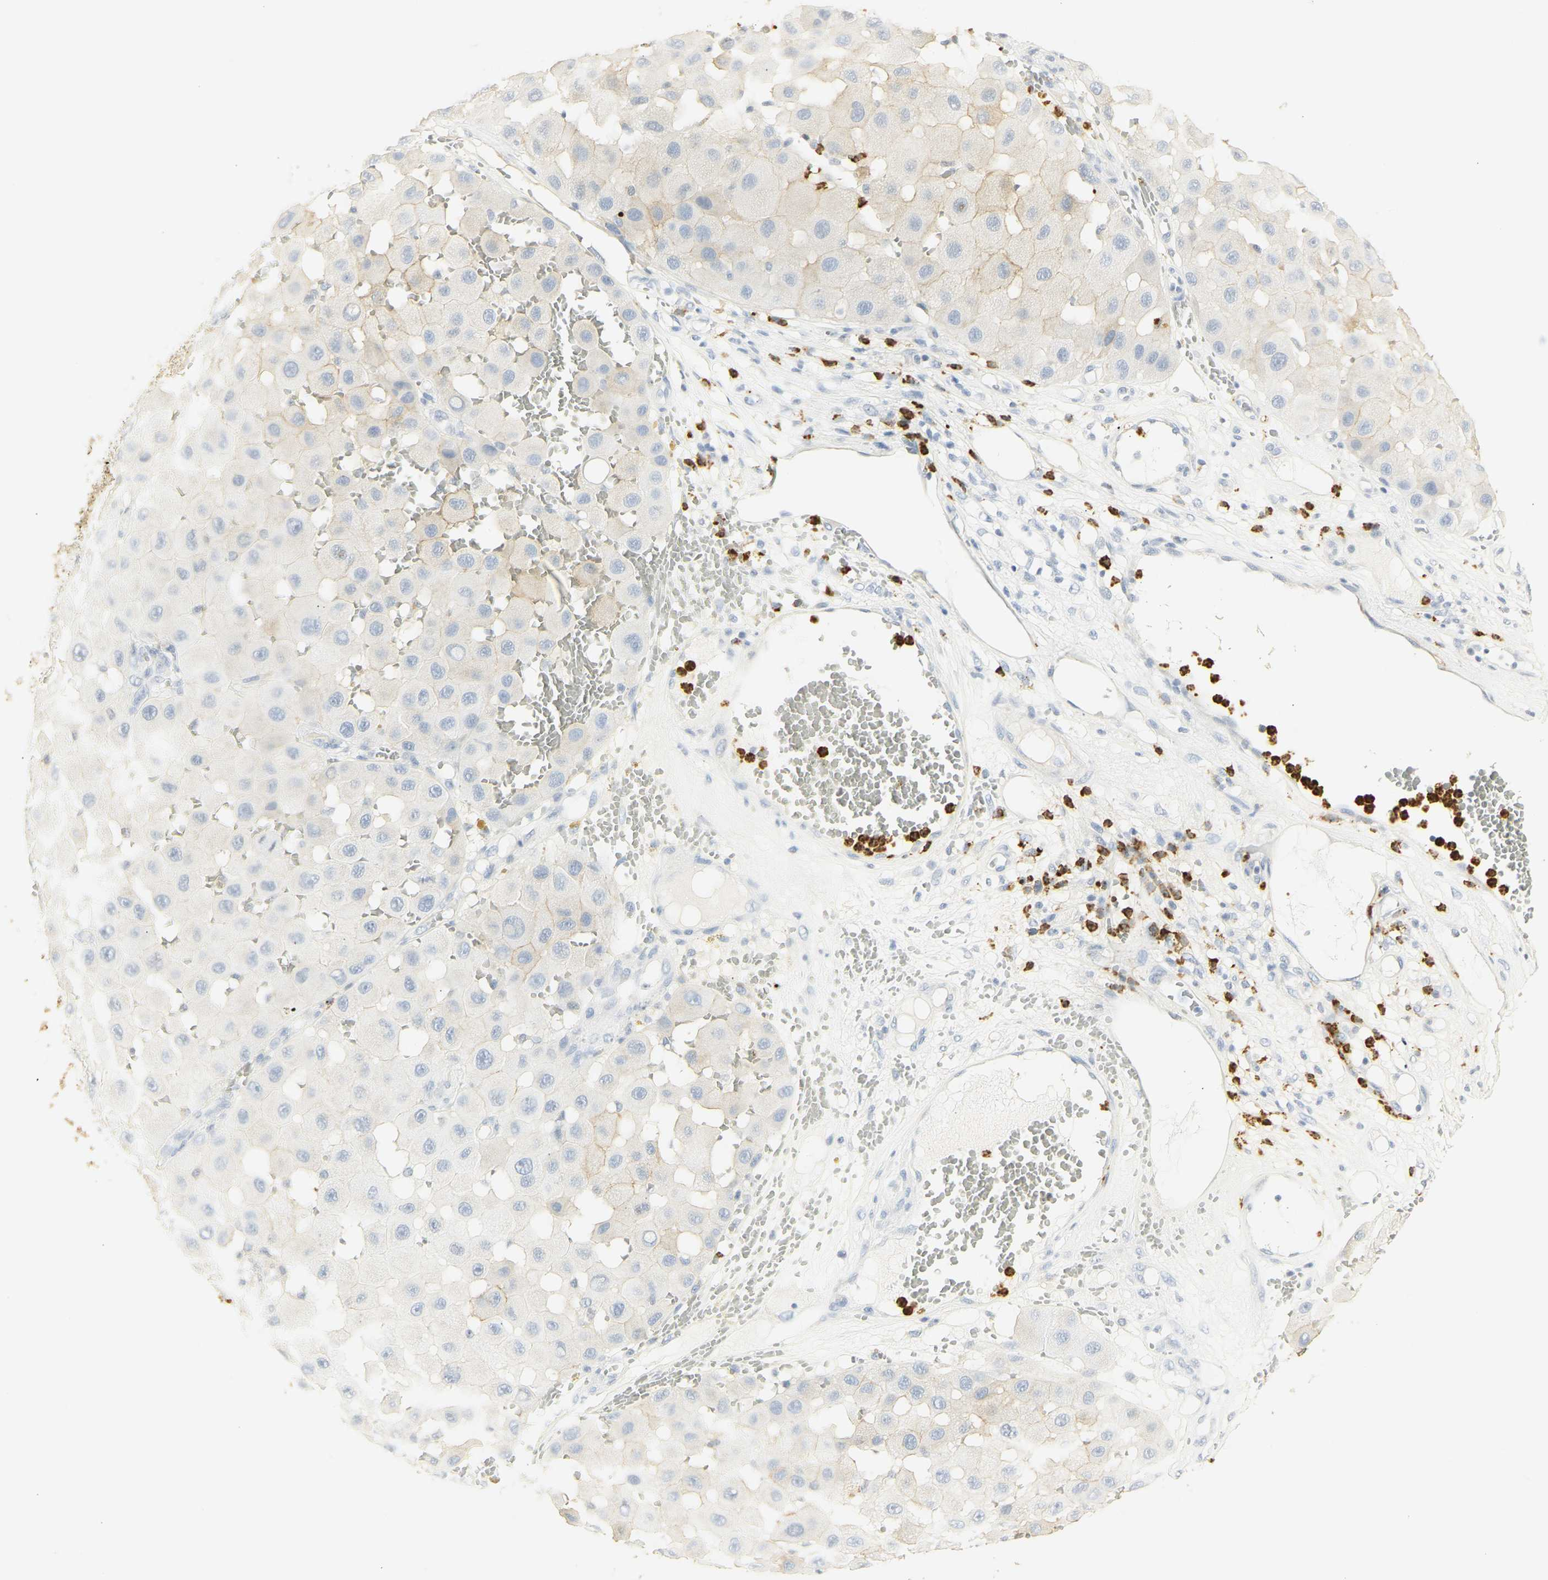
{"staining": {"intensity": "negative", "quantity": "none", "location": "none"}, "tissue": "melanoma", "cell_type": "Tumor cells", "image_type": "cancer", "snomed": [{"axis": "morphology", "description": "Malignant melanoma, NOS"}, {"axis": "topography", "description": "Skin"}], "caption": "DAB immunohistochemical staining of melanoma shows no significant staining in tumor cells.", "gene": "CEACAM5", "patient": {"sex": "female", "age": 81}}